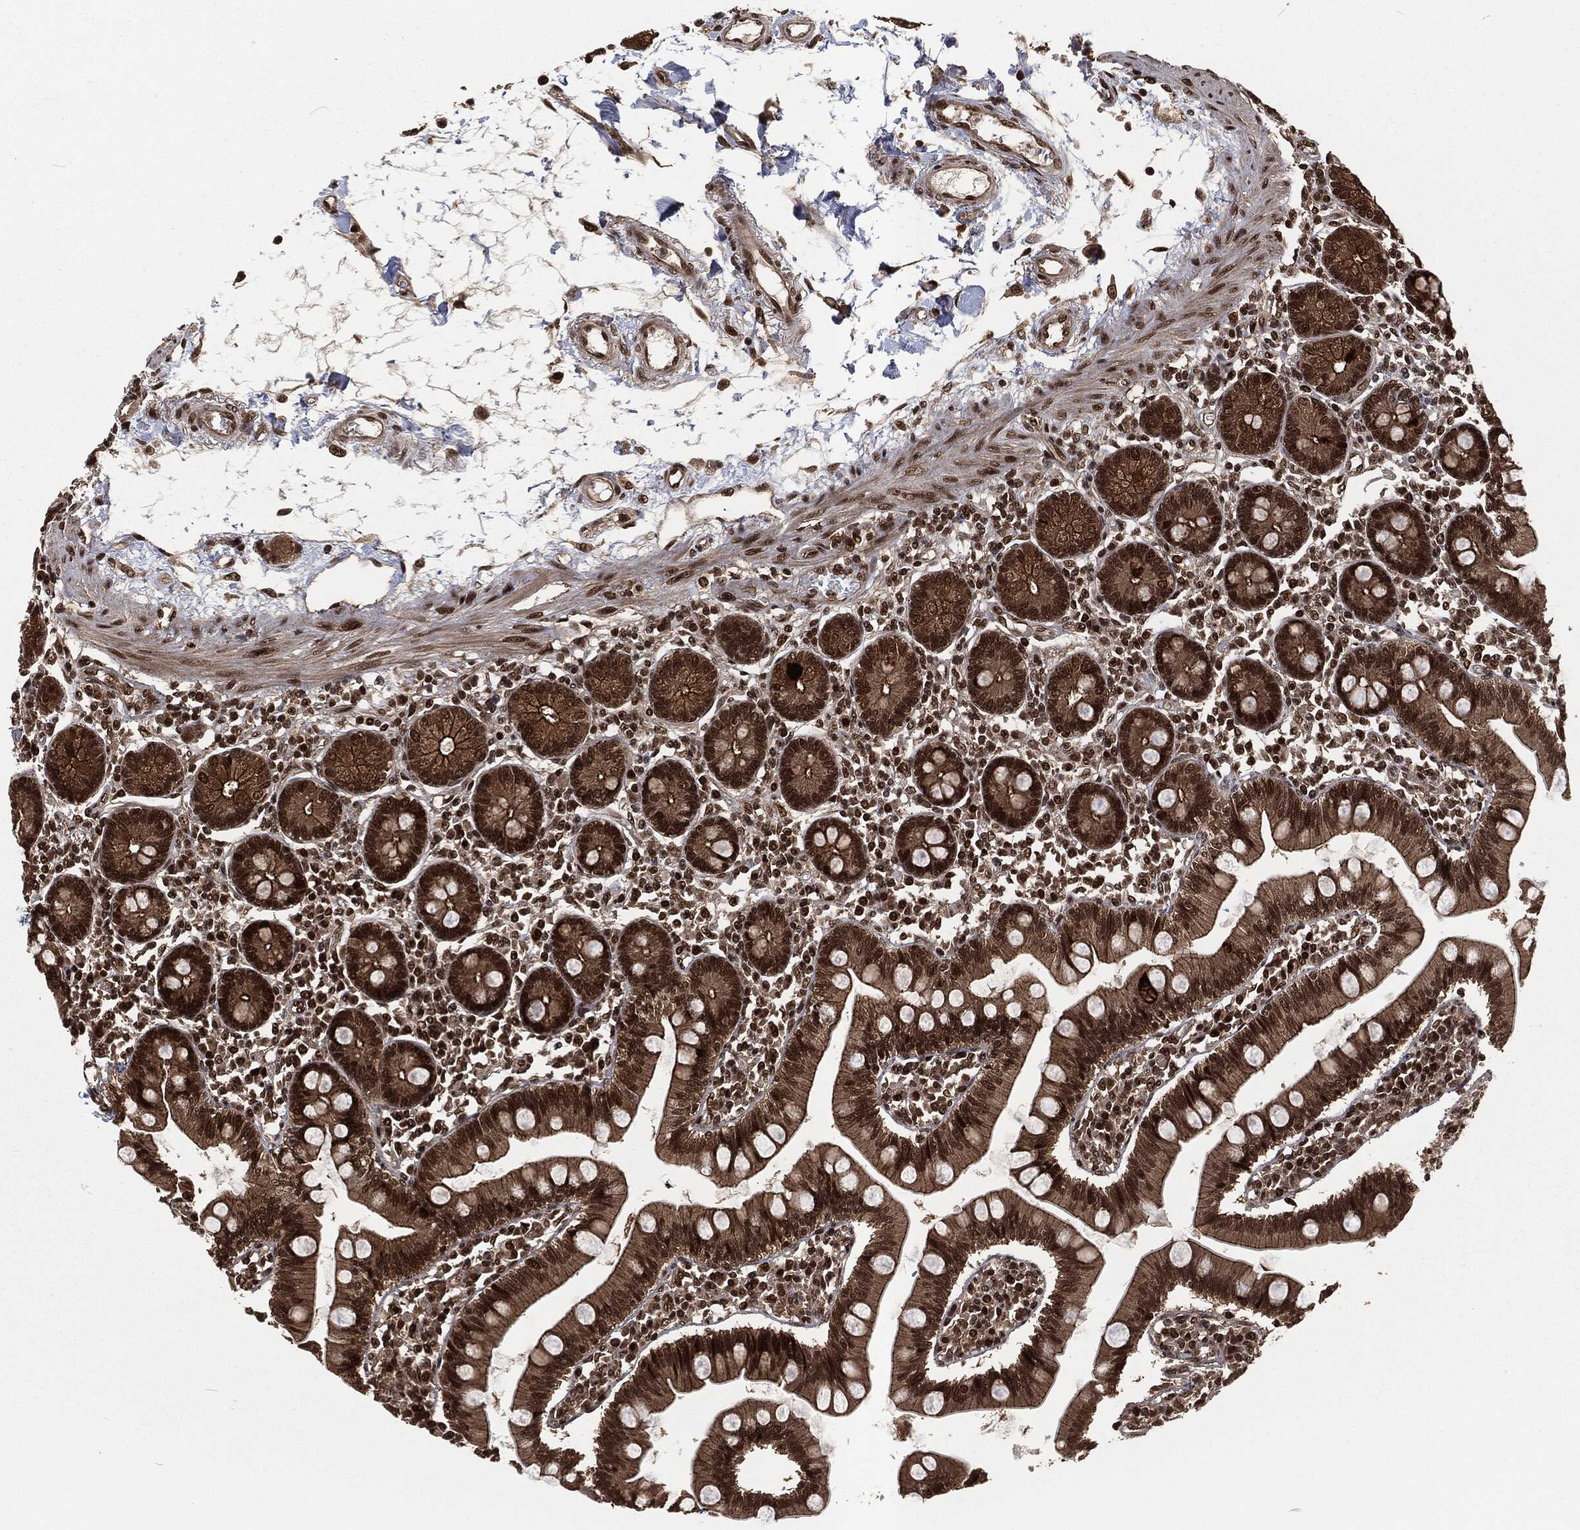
{"staining": {"intensity": "strong", "quantity": ">75%", "location": "cytoplasmic/membranous,nuclear"}, "tissue": "small intestine", "cell_type": "Glandular cells", "image_type": "normal", "snomed": [{"axis": "morphology", "description": "Normal tissue, NOS"}, {"axis": "topography", "description": "Small intestine"}], "caption": "Small intestine stained for a protein (brown) displays strong cytoplasmic/membranous,nuclear positive expression in about >75% of glandular cells.", "gene": "NGRN", "patient": {"sex": "male", "age": 88}}